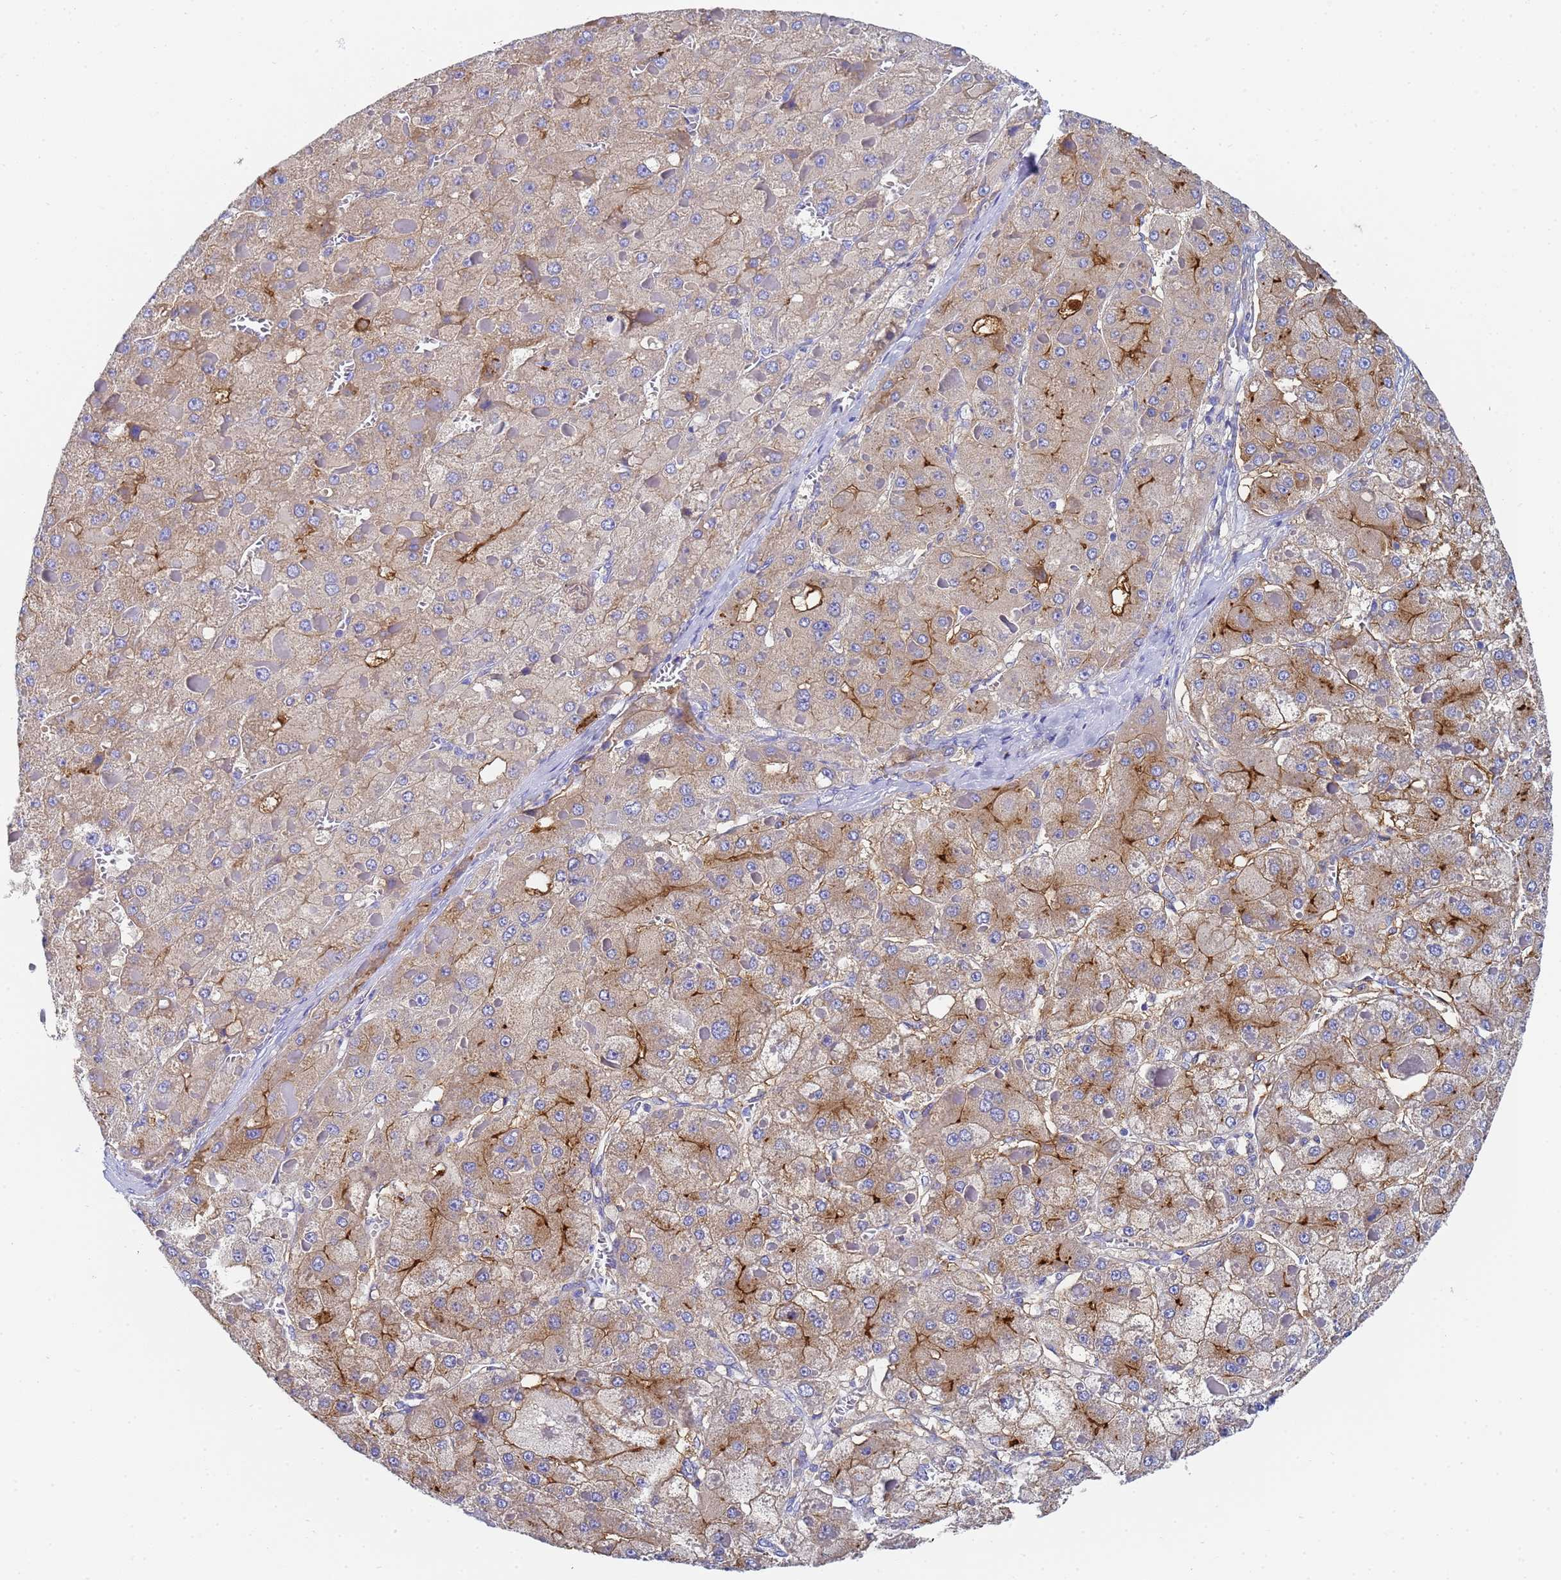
{"staining": {"intensity": "moderate", "quantity": "<25%", "location": "cytoplasmic/membranous"}, "tissue": "liver cancer", "cell_type": "Tumor cells", "image_type": "cancer", "snomed": [{"axis": "morphology", "description": "Carcinoma, Hepatocellular, NOS"}, {"axis": "topography", "description": "Liver"}], "caption": "Approximately <25% of tumor cells in human hepatocellular carcinoma (liver) reveal moderate cytoplasmic/membranous protein staining as visualized by brown immunohistochemical staining.", "gene": "TM4SF4", "patient": {"sex": "female", "age": 73}}